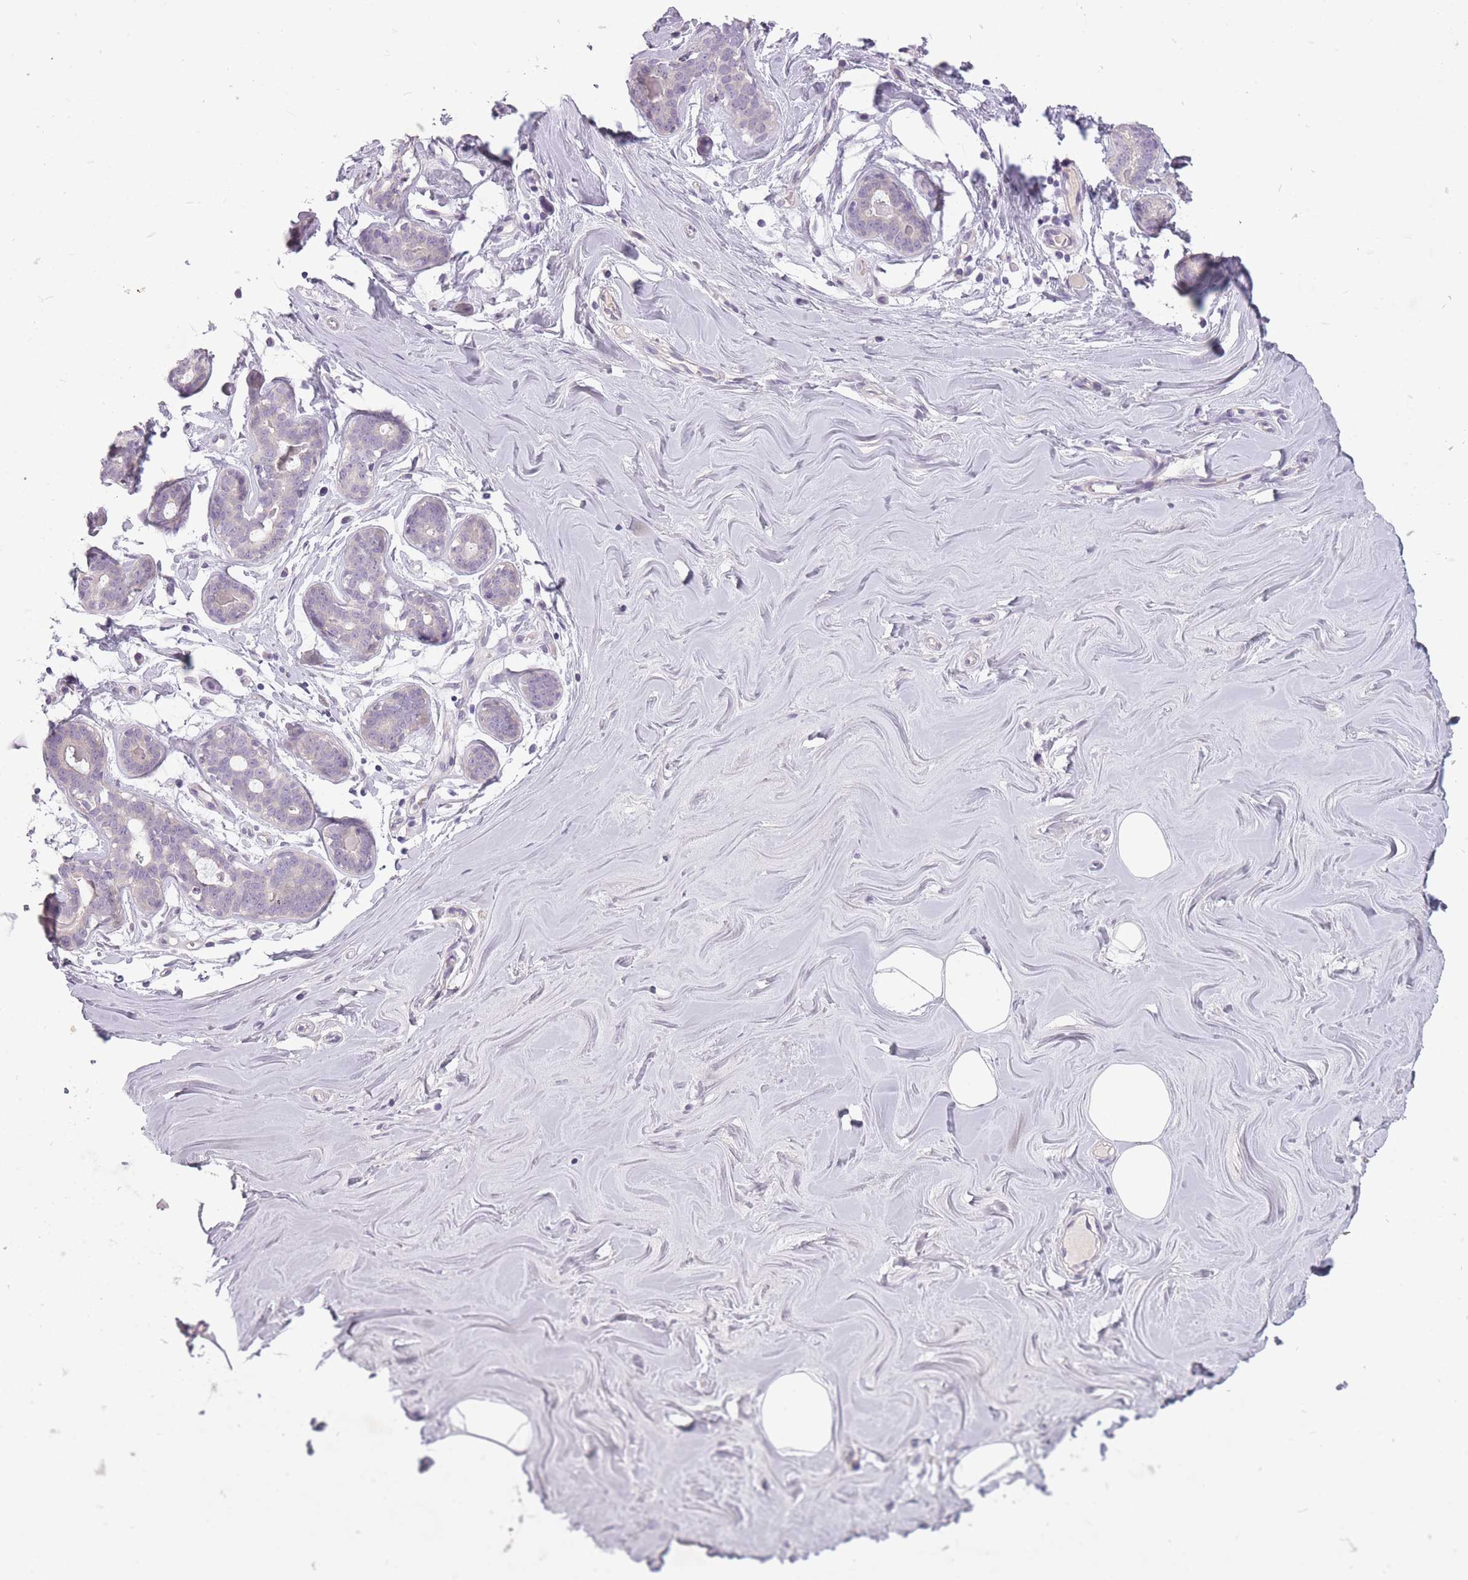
{"staining": {"intensity": "negative", "quantity": "none", "location": "none"}, "tissue": "breast", "cell_type": "Adipocytes", "image_type": "normal", "snomed": [{"axis": "morphology", "description": "Normal tissue, NOS"}, {"axis": "topography", "description": "Breast"}], "caption": "IHC of normal human breast exhibits no positivity in adipocytes.", "gene": "FAM43B", "patient": {"sex": "female", "age": 25}}